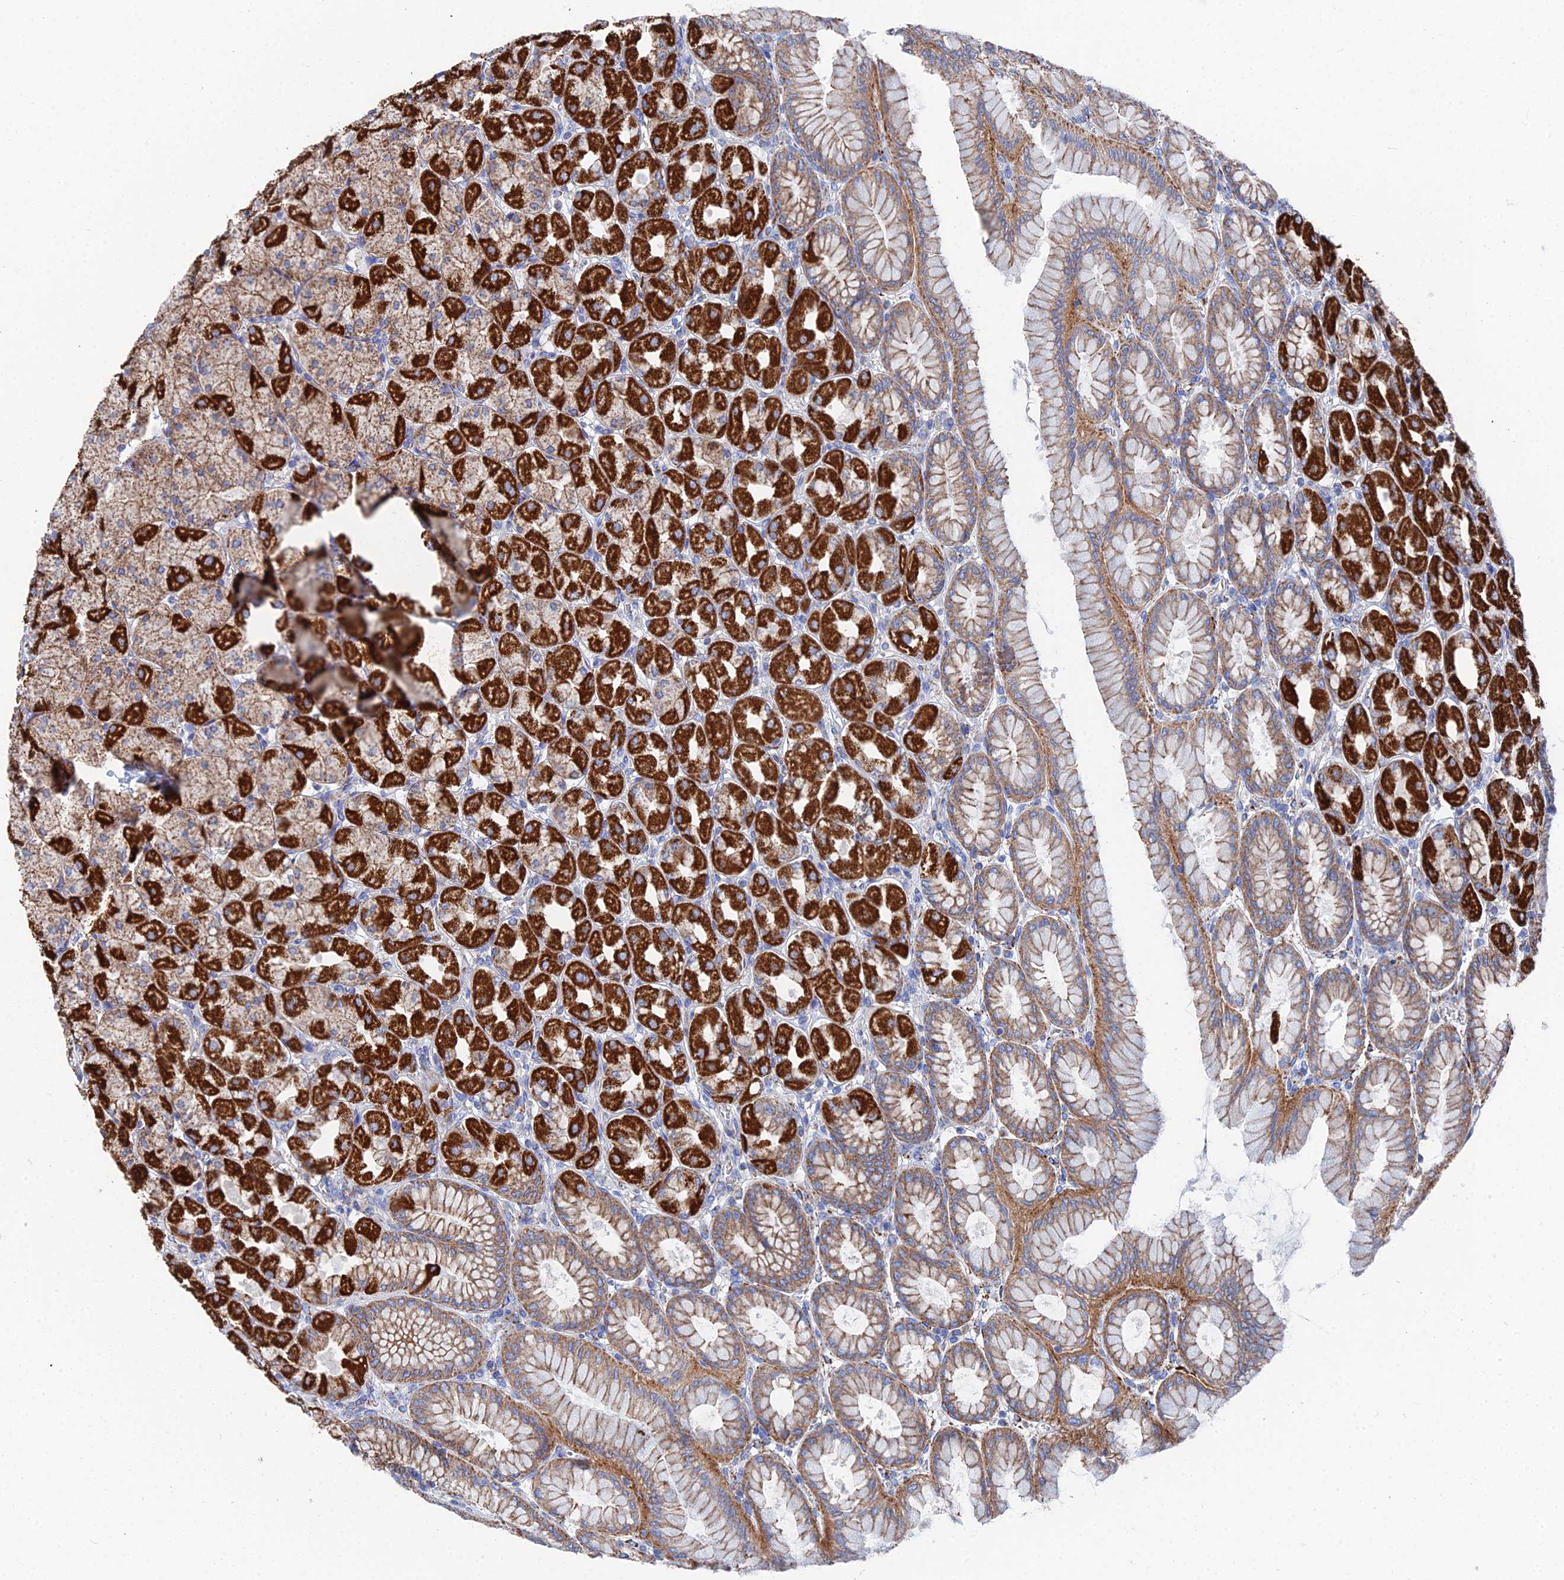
{"staining": {"intensity": "strong", "quantity": ">75%", "location": "cytoplasmic/membranous"}, "tissue": "stomach", "cell_type": "Glandular cells", "image_type": "normal", "snomed": [{"axis": "morphology", "description": "Normal tissue, NOS"}, {"axis": "topography", "description": "Stomach, upper"}], "caption": "The immunohistochemical stain shows strong cytoplasmic/membranous expression in glandular cells of unremarkable stomach. (DAB (3,3'-diaminobenzidine) IHC with brightfield microscopy, high magnification).", "gene": "IFT80", "patient": {"sex": "female", "age": 56}}